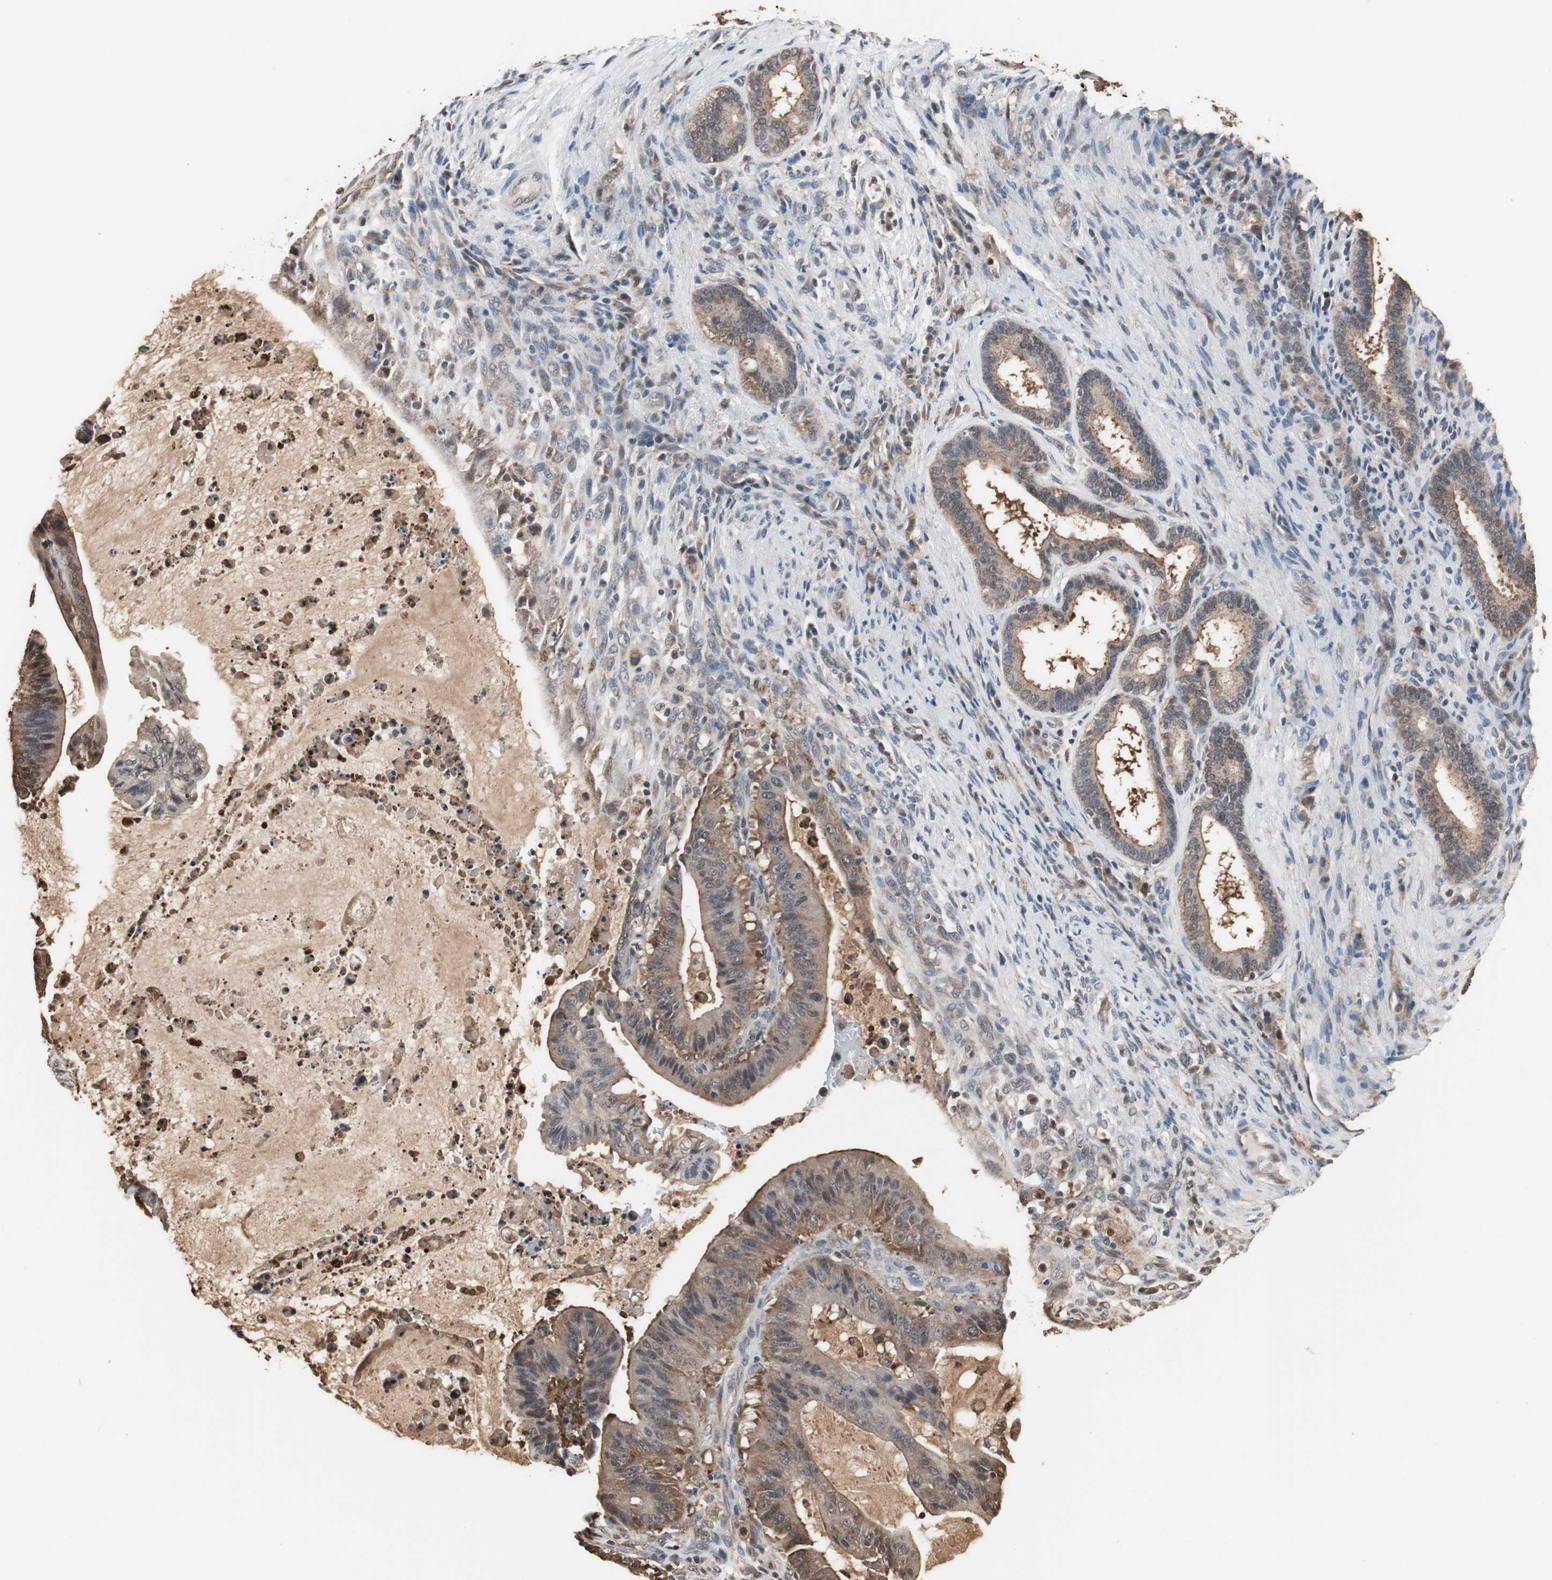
{"staining": {"intensity": "moderate", "quantity": "25%-75%", "location": "cytoplasmic/membranous"}, "tissue": "liver cancer", "cell_type": "Tumor cells", "image_type": "cancer", "snomed": [{"axis": "morphology", "description": "Cholangiocarcinoma"}, {"axis": "topography", "description": "Liver"}], "caption": "Liver cholangiocarcinoma stained with a brown dye shows moderate cytoplasmic/membranous positive staining in about 25%-75% of tumor cells.", "gene": "ZSCAN22", "patient": {"sex": "female", "age": 73}}